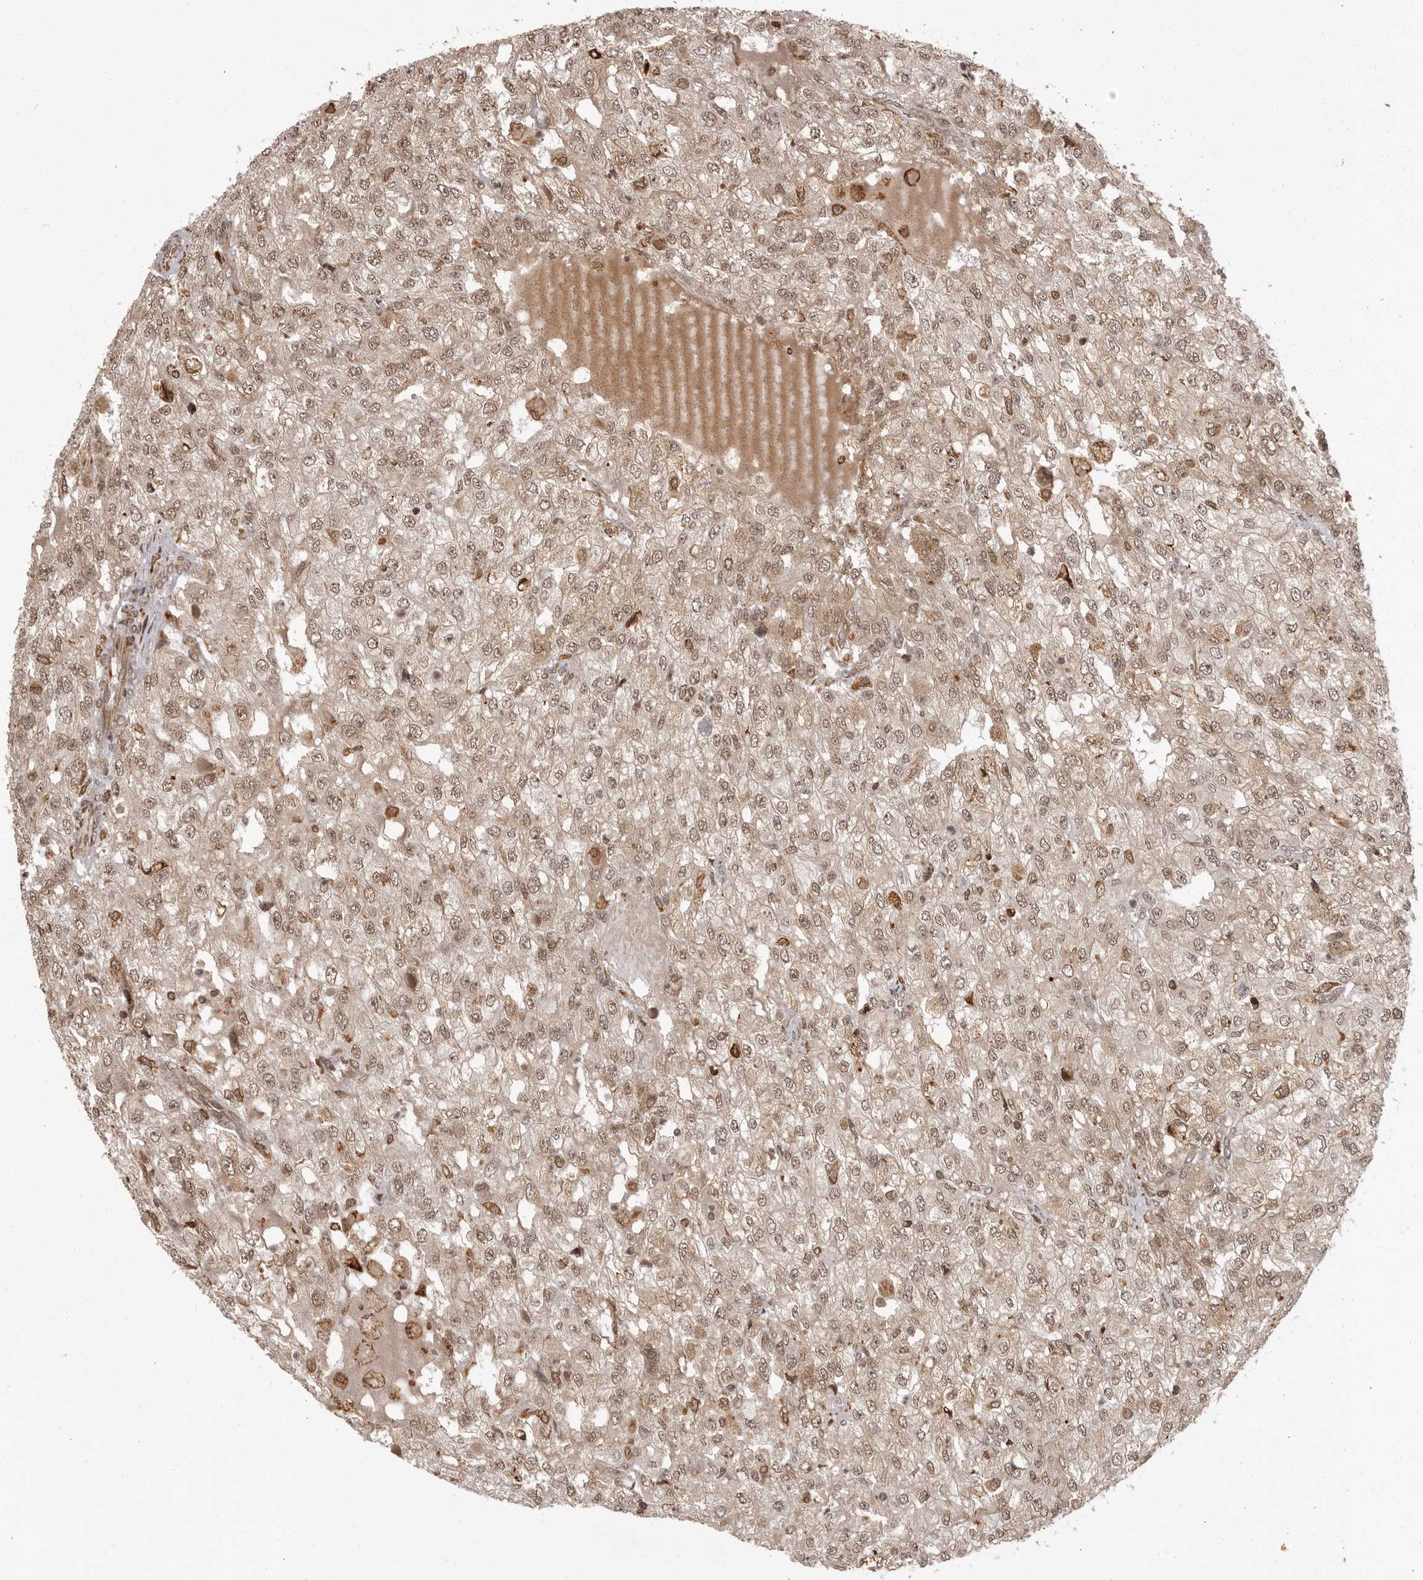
{"staining": {"intensity": "moderate", "quantity": ">75%", "location": "nuclear"}, "tissue": "renal cancer", "cell_type": "Tumor cells", "image_type": "cancer", "snomed": [{"axis": "morphology", "description": "Adenocarcinoma, NOS"}, {"axis": "topography", "description": "Kidney"}], "caption": "Immunohistochemical staining of renal cancer reveals medium levels of moderate nuclear expression in about >75% of tumor cells.", "gene": "IL32", "patient": {"sex": "female", "age": 54}}